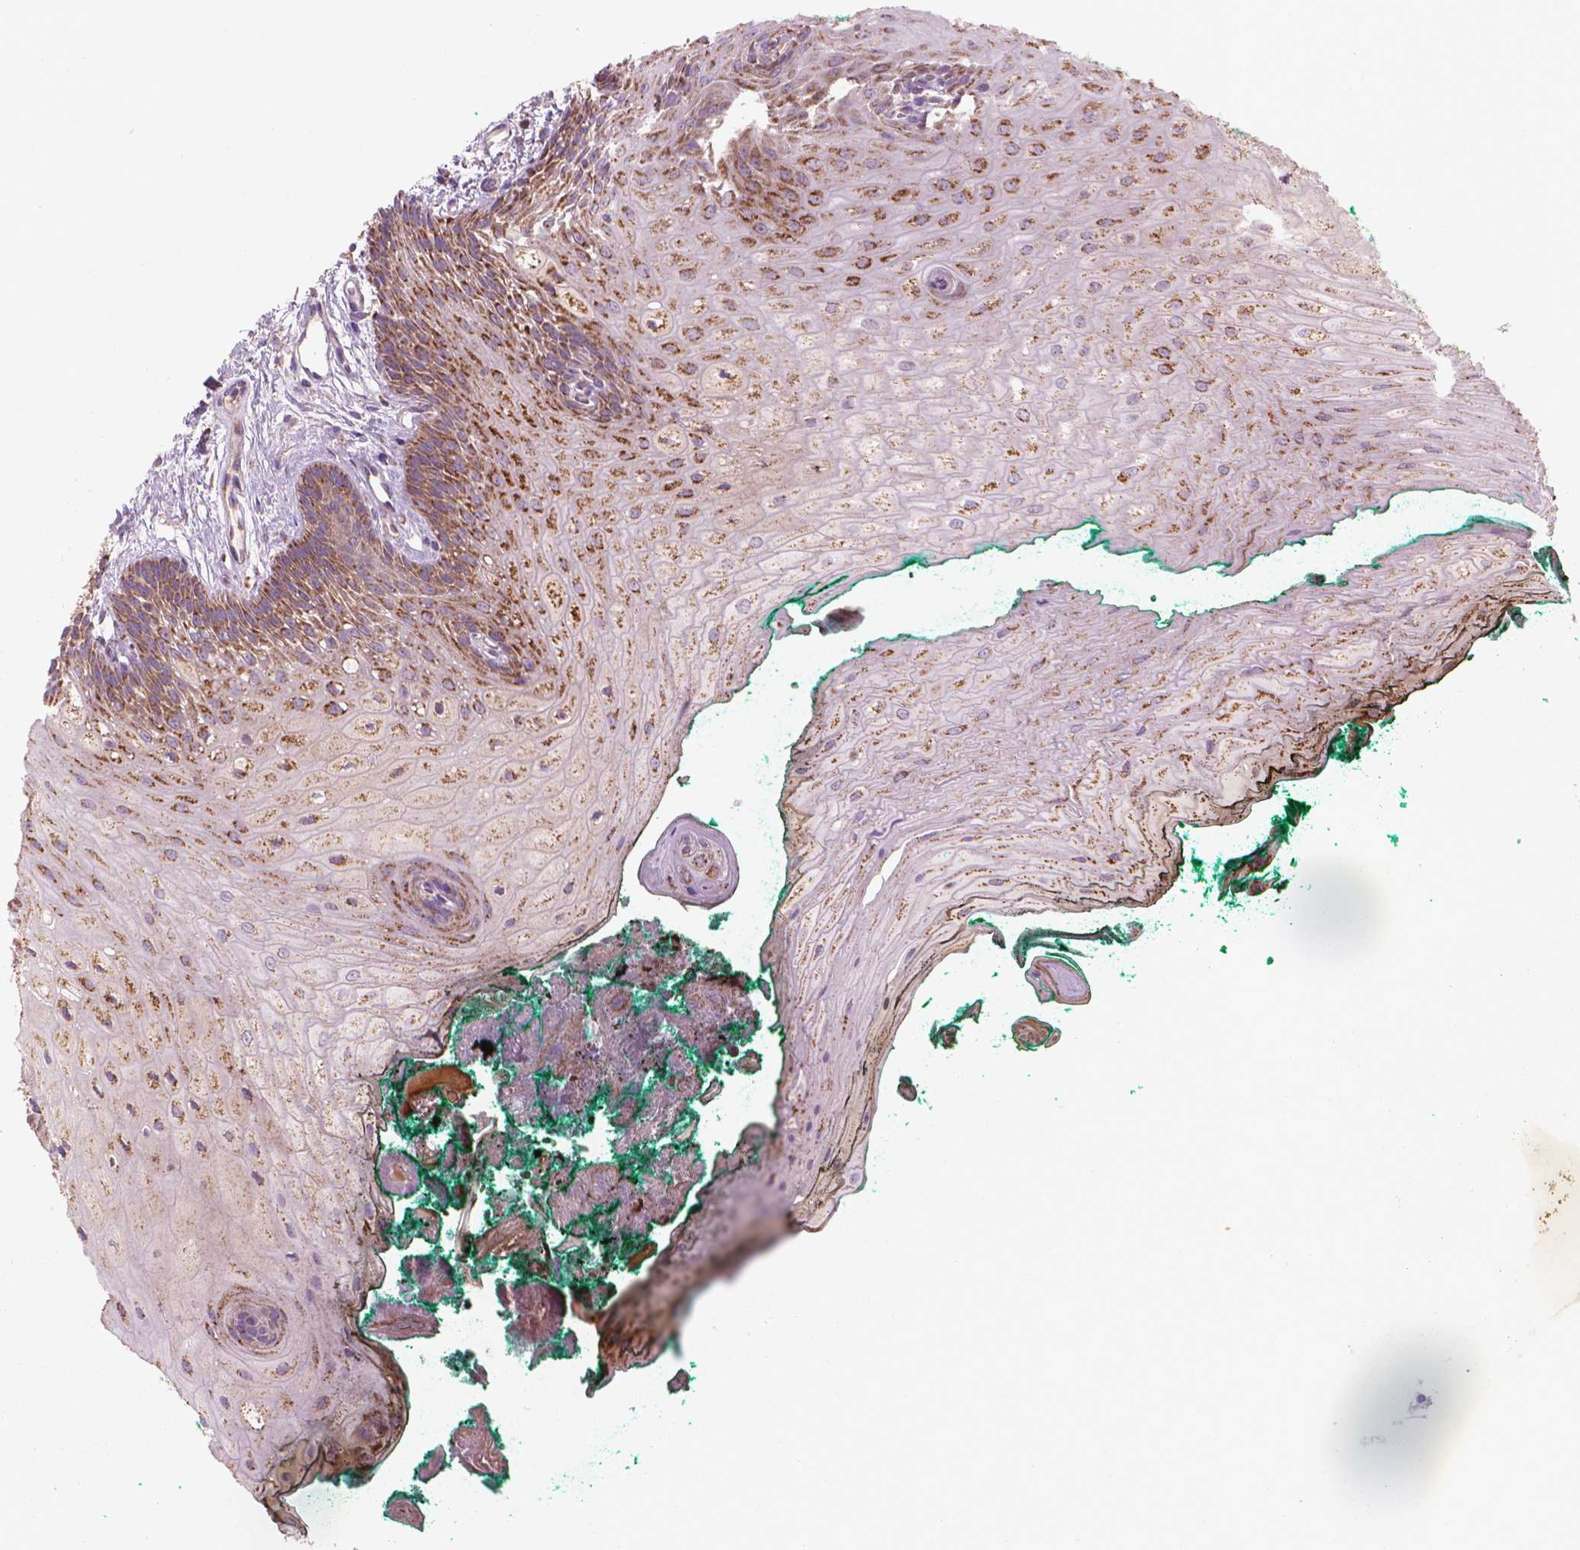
{"staining": {"intensity": "strong", "quantity": ">75%", "location": "cytoplasmic/membranous"}, "tissue": "oral mucosa", "cell_type": "Squamous epithelial cells", "image_type": "normal", "snomed": [{"axis": "morphology", "description": "Normal tissue, NOS"}, {"axis": "topography", "description": "Oral tissue"}], "caption": "Strong cytoplasmic/membranous staining is identified in about >75% of squamous epithelial cells in unremarkable oral mucosa. The staining is performed using DAB brown chromogen to label protein expression. The nuclei are counter-stained blue using hematoxylin.", "gene": "NLRX1", "patient": {"sex": "female", "age": 68}}